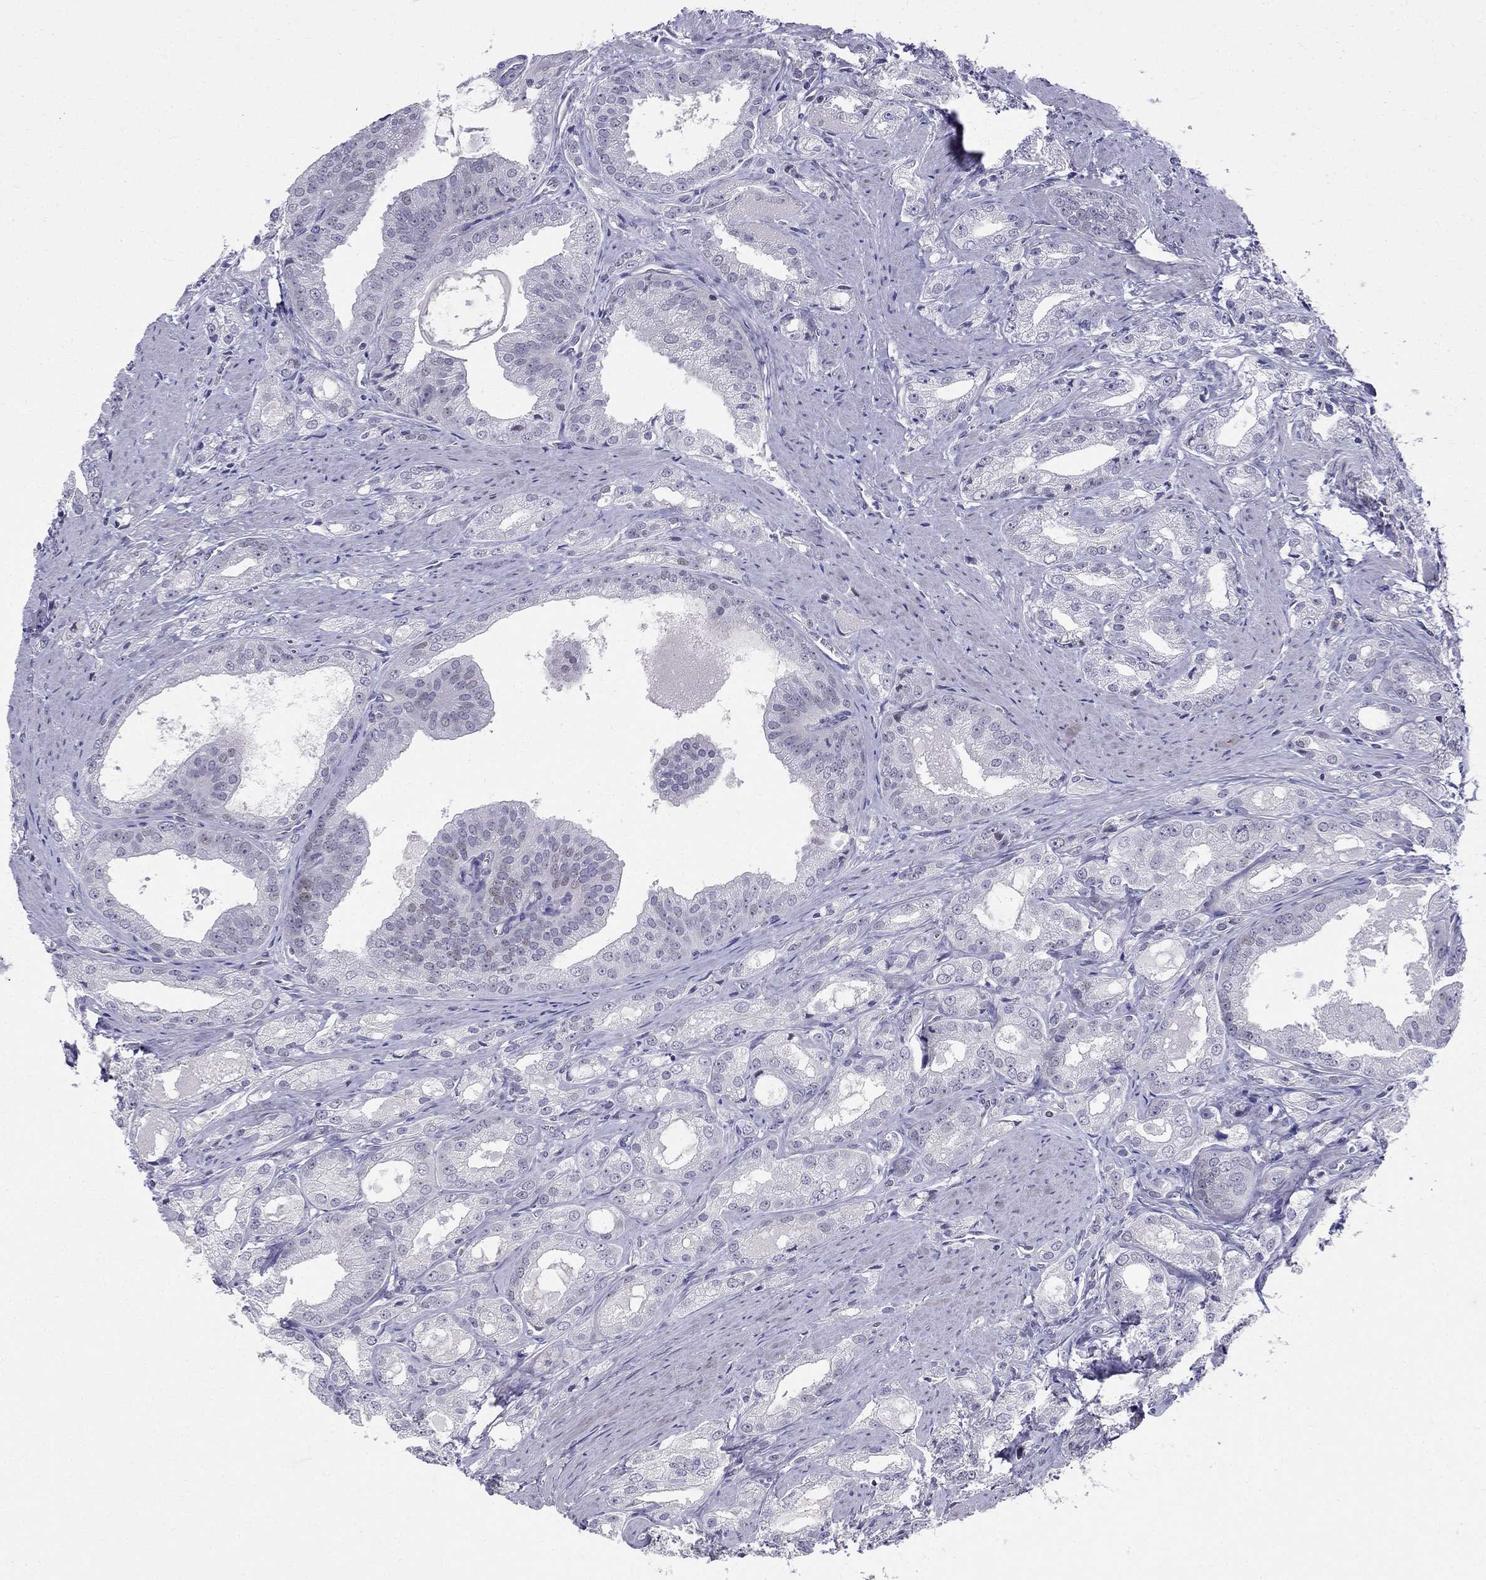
{"staining": {"intensity": "negative", "quantity": "none", "location": "none"}, "tissue": "prostate cancer", "cell_type": "Tumor cells", "image_type": "cancer", "snomed": [{"axis": "morphology", "description": "Adenocarcinoma, NOS"}, {"axis": "morphology", "description": "Adenocarcinoma, High grade"}, {"axis": "topography", "description": "Prostate"}], "caption": "Tumor cells are negative for brown protein staining in adenocarcinoma (high-grade) (prostate).", "gene": "BAG5", "patient": {"sex": "male", "age": 70}}